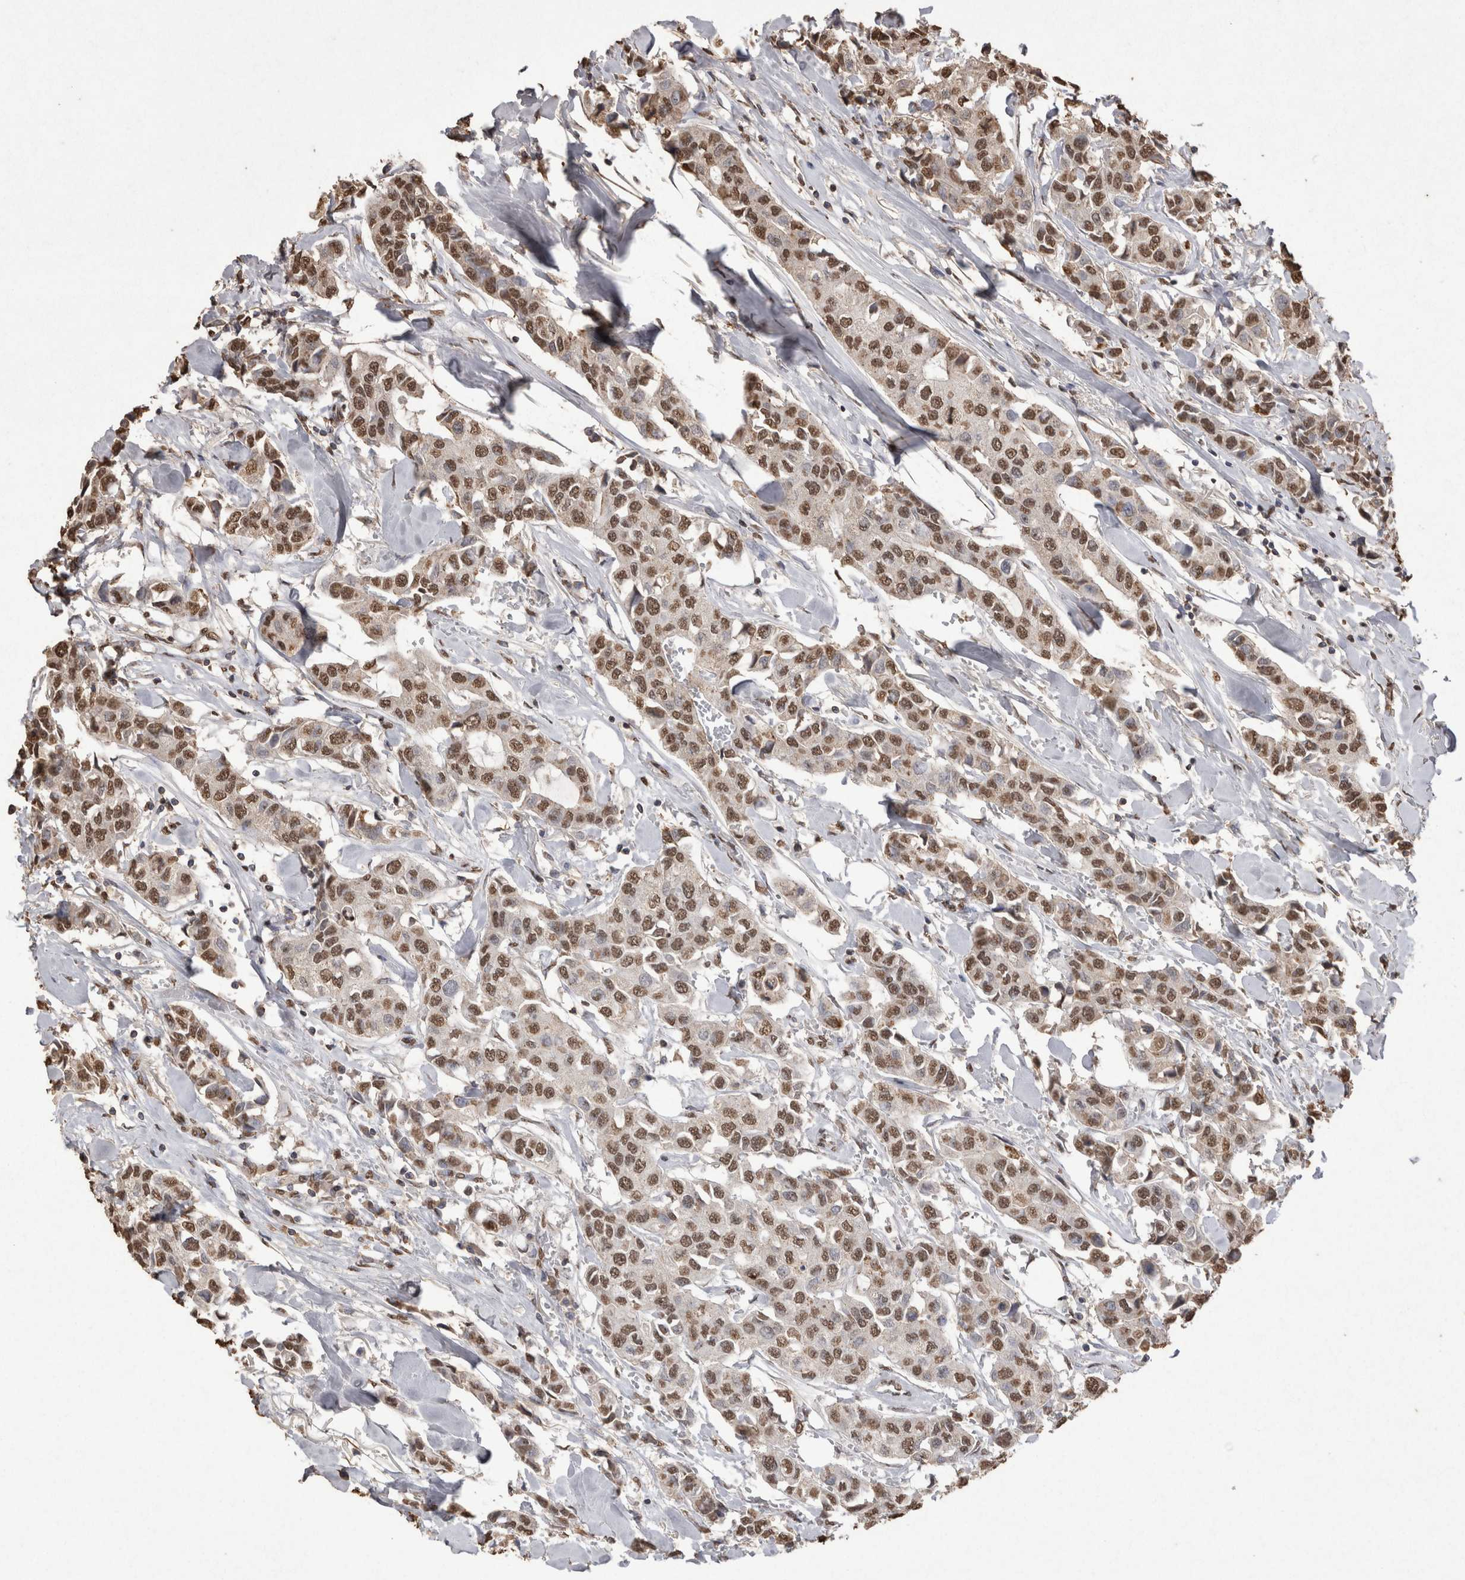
{"staining": {"intensity": "moderate", "quantity": ">75%", "location": "nuclear"}, "tissue": "breast cancer", "cell_type": "Tumor cells", "image_type": "cancer", "snomed": [{"axis": "morphology", "description": "Duct carcinoma"}, {"axis": "topography", "description": "Breast"}], "caption": "Breast cancer (infiltrating ductal carcinoma) stained with immunohistochemistry (IHC) displays moderate nuclear positivity in approximately >75% of tumor cells.", "gene": "POU5F1", "patient": {"sex": "female", "age": 80}}